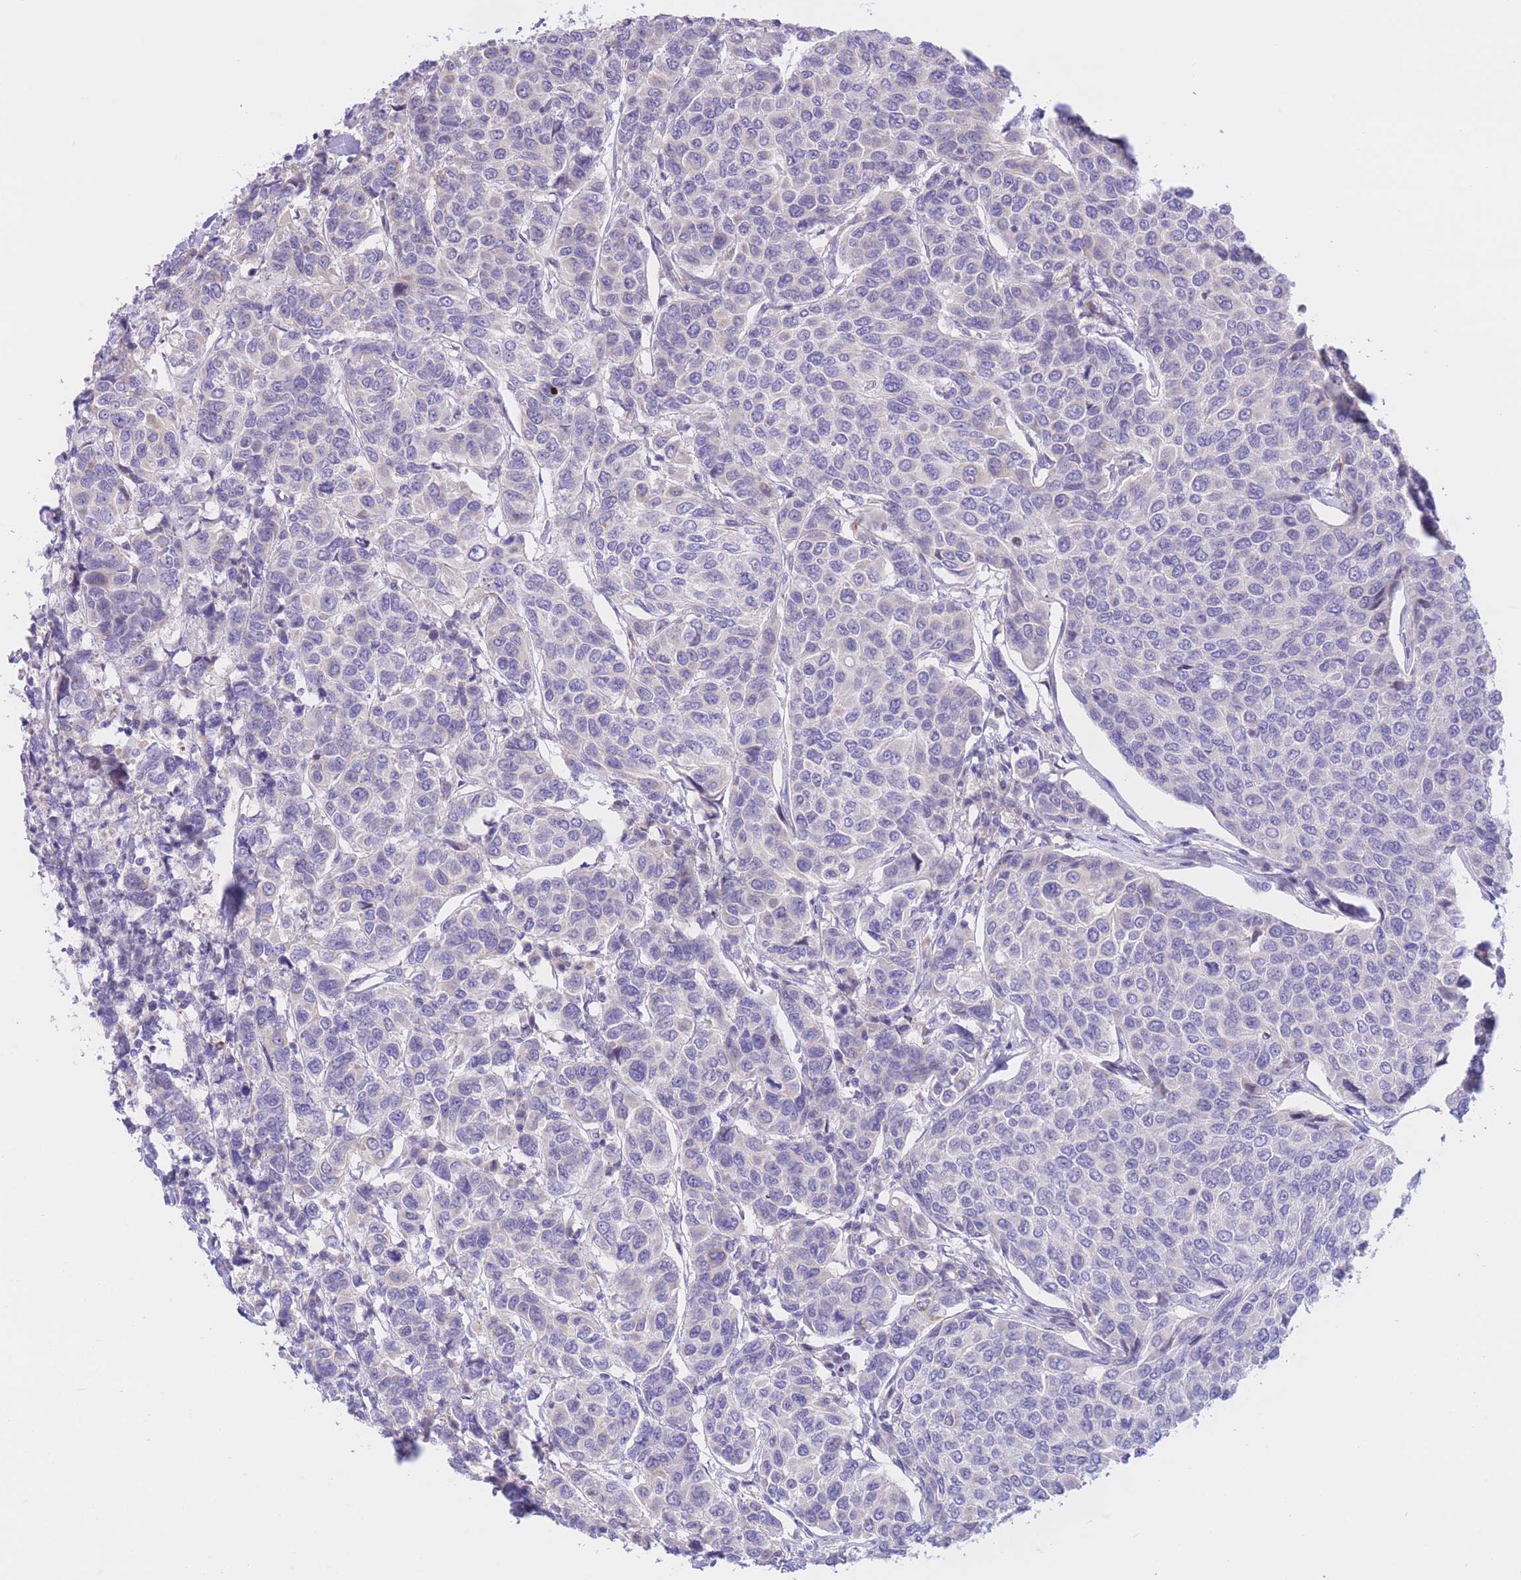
{"staining": {"intensity": "negative", "quantity": "none", "location": "none"}, "tissue": "breast cancer", "cell_type": "Tumor cells", "image_type": "cancer", "snomed": [{"axis": "morphology", "description": "Duct carcinoma"}, {"axis": "topography", "description": "Breast"}], "caption": "DAB immunohistochemical staining of infiltrating ductal carcinoma (breast) exhibits no significant staining in tumor cells. (Stains: DAB IHC with hematoxylin counter stain, Microscopy: brightfield microscopy at high magnification).", "gene": "RPL39L", "patient": {"sex": "female", "age": 55}}